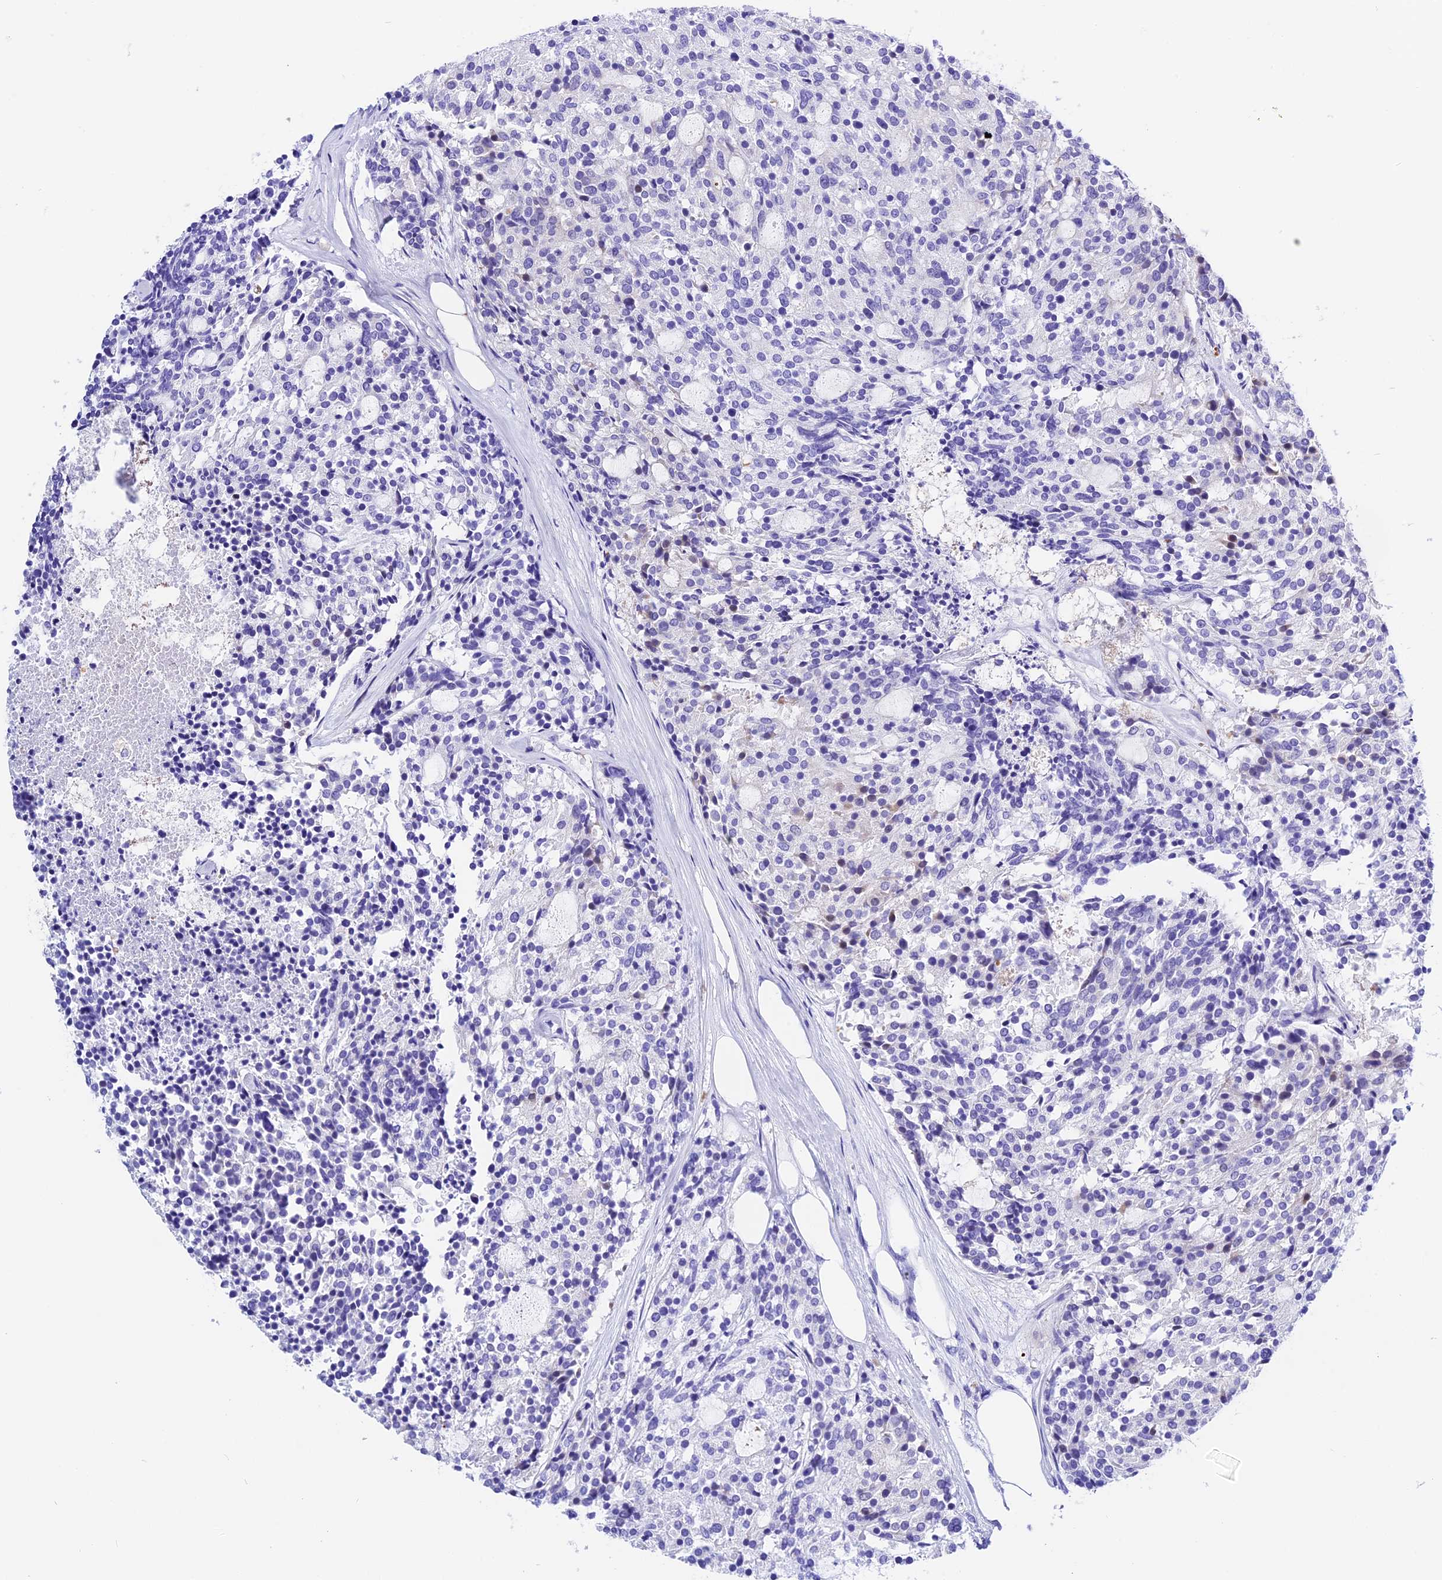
{"staining": {"intensity": "negative", "quantity": "none", "location": "none"}, "tissue": "carcinoid", "cell_type": "Tumor cells", "image_type": "cancer", "snomed": [{"axis": "morphology", "description": "Carcinoid, malignant, NOS"}, {"axis": "topography", "description": "Pancreas"}], "caption": "A histopathology image of carcinoid (malignant) stained for a protein displays no brown staining in tumor cells.", "gene": "PSG11", "patient": {"sex": "female", "age": 54}}